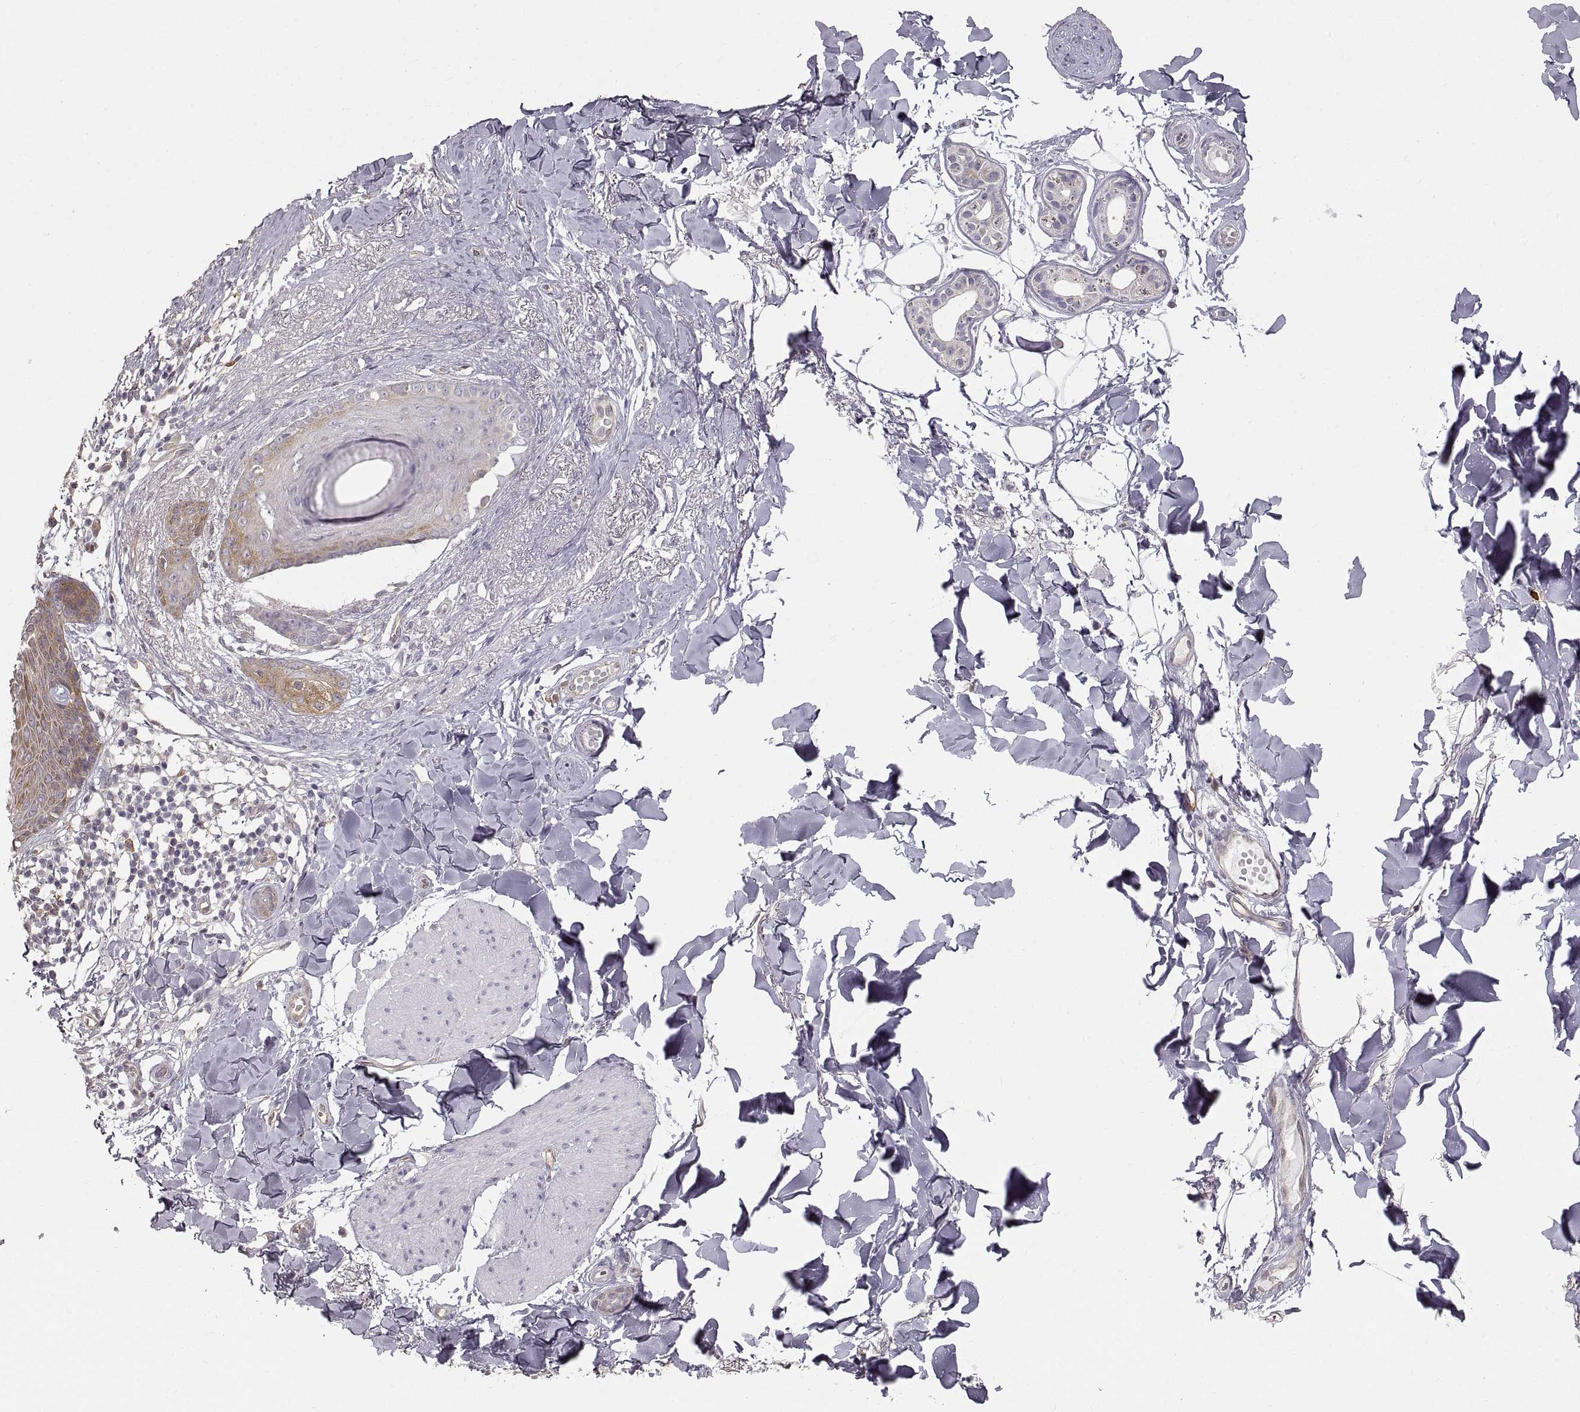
{"staining": {"intensity": "moderate", "quantity": "25%-75%", "location": "cytoplasmic/membranous"}, "tissue": "skin cancer", "cell_type": "Tumor cells", "image_type": "cancer", "snomed": [{"axis": "morphology", "description": "Normal tissue, NOS"}, {"axis": "morphology", "description": "Basal cell carcinoma"}, {"axis": "topography", "description": "Skin"}], "caption": "Immunohistochemistry staining of skin cancer (basal cell carcinoma), which displays medium levels of moderate cytoplasmic/membranous expression in approximately 25%-75% of tumor cells indicating moderate cytoplasmic/membranous protein positivity. The staining was performed using DAB (brown) for protein detection and nuclei were counterstained in hematoxylin (blue).", "gene": "HSP90AB1", "patient": {"sex": "male", "age": 84}}